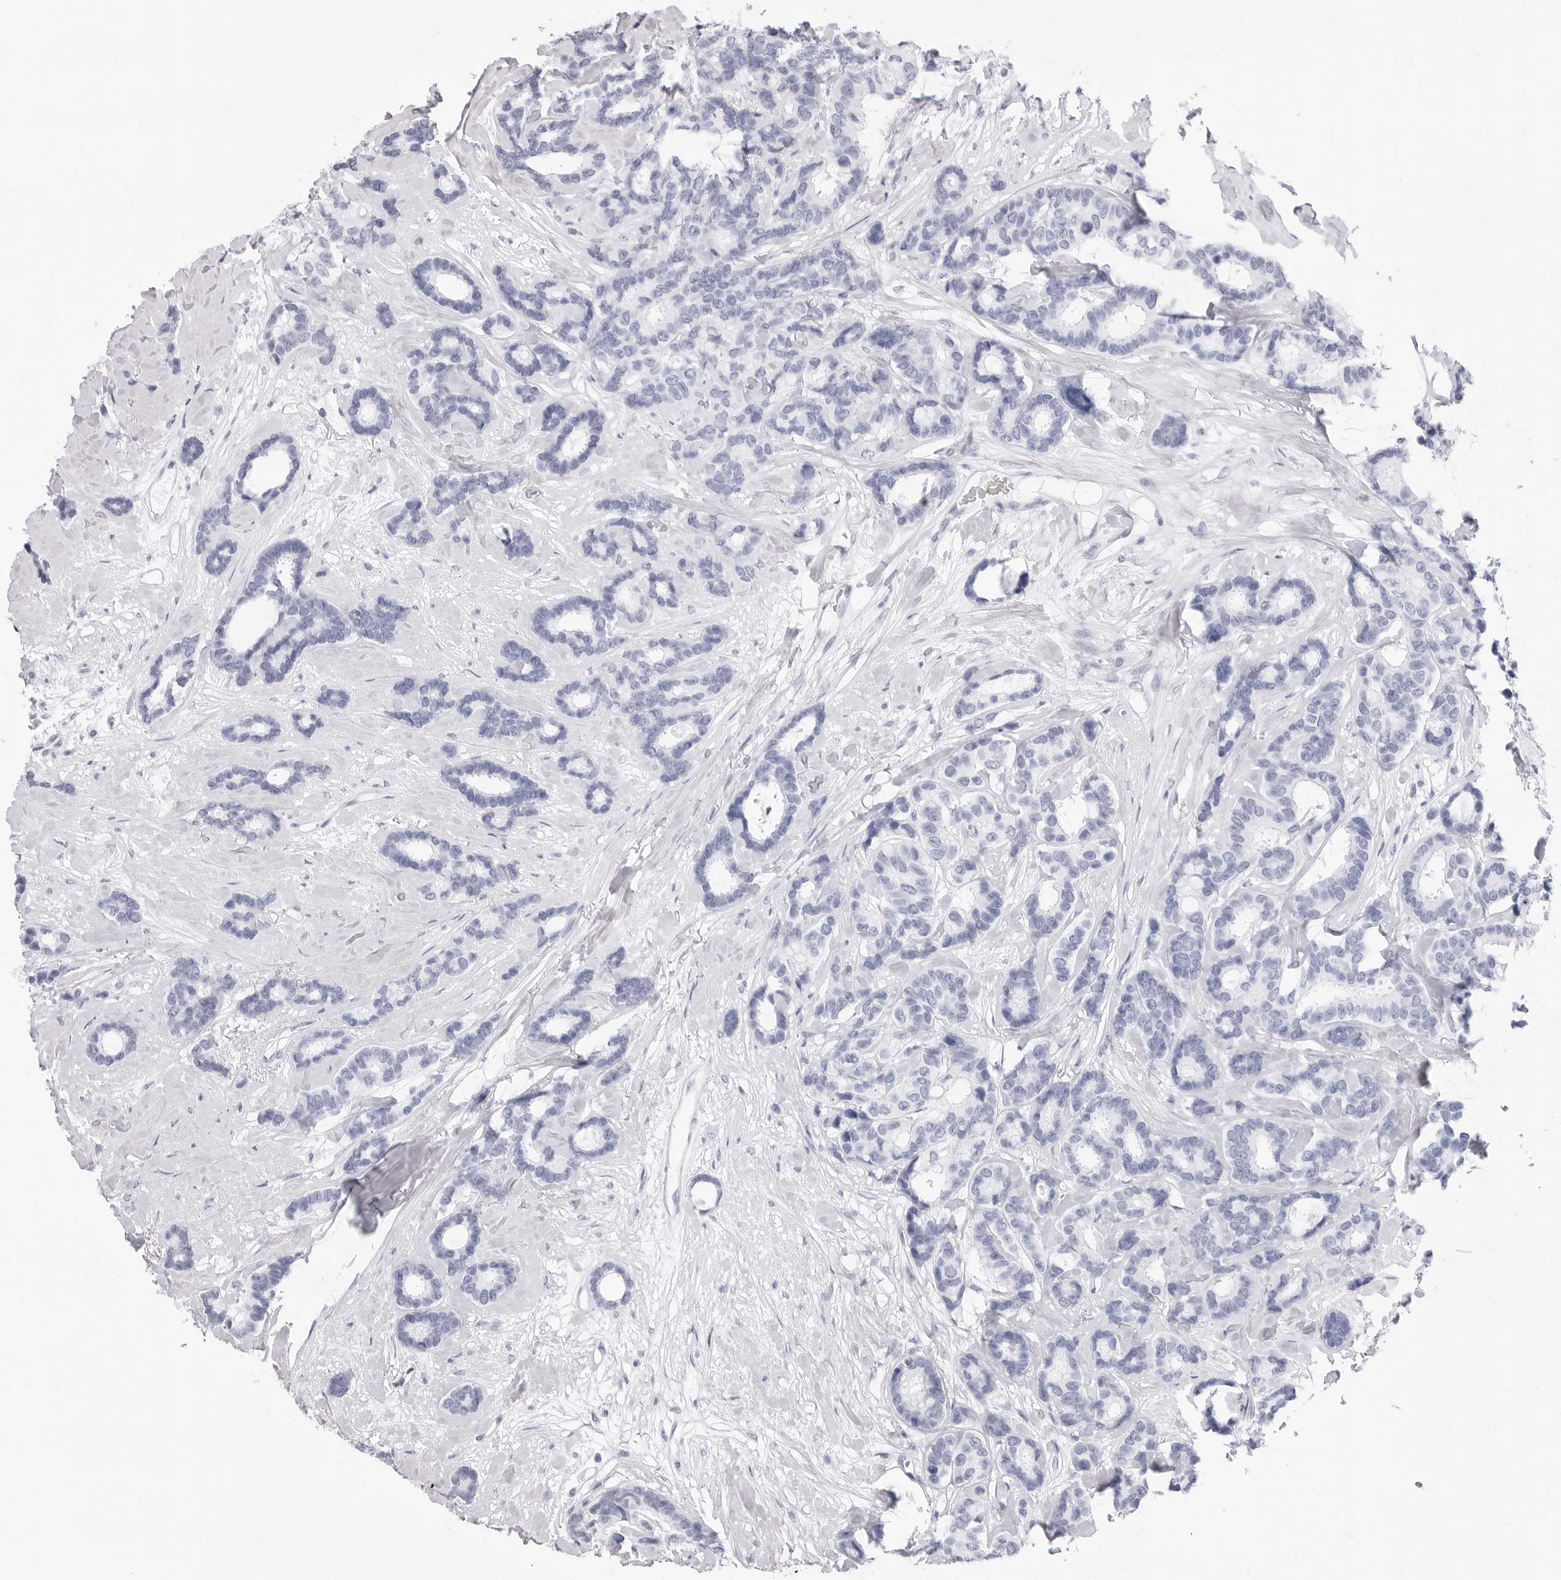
{"staining": {"intensity": "negative", "quantity": "none", "location": "none"}, "tissue": "breast cancer", "cell_type": "Tumor cells", "image_type": "cancer", "snomed": [{"axis": "morphology", "description": "Duct carcinoma"}, {"axis": "topography", "description": "Breast"}], "caption": "The micrograph reveals no staining of tumor cells in breast invasive ductal carcinoma.", "gene": "TSSK1B", "patient": {"sex": "female", "age": 87}}